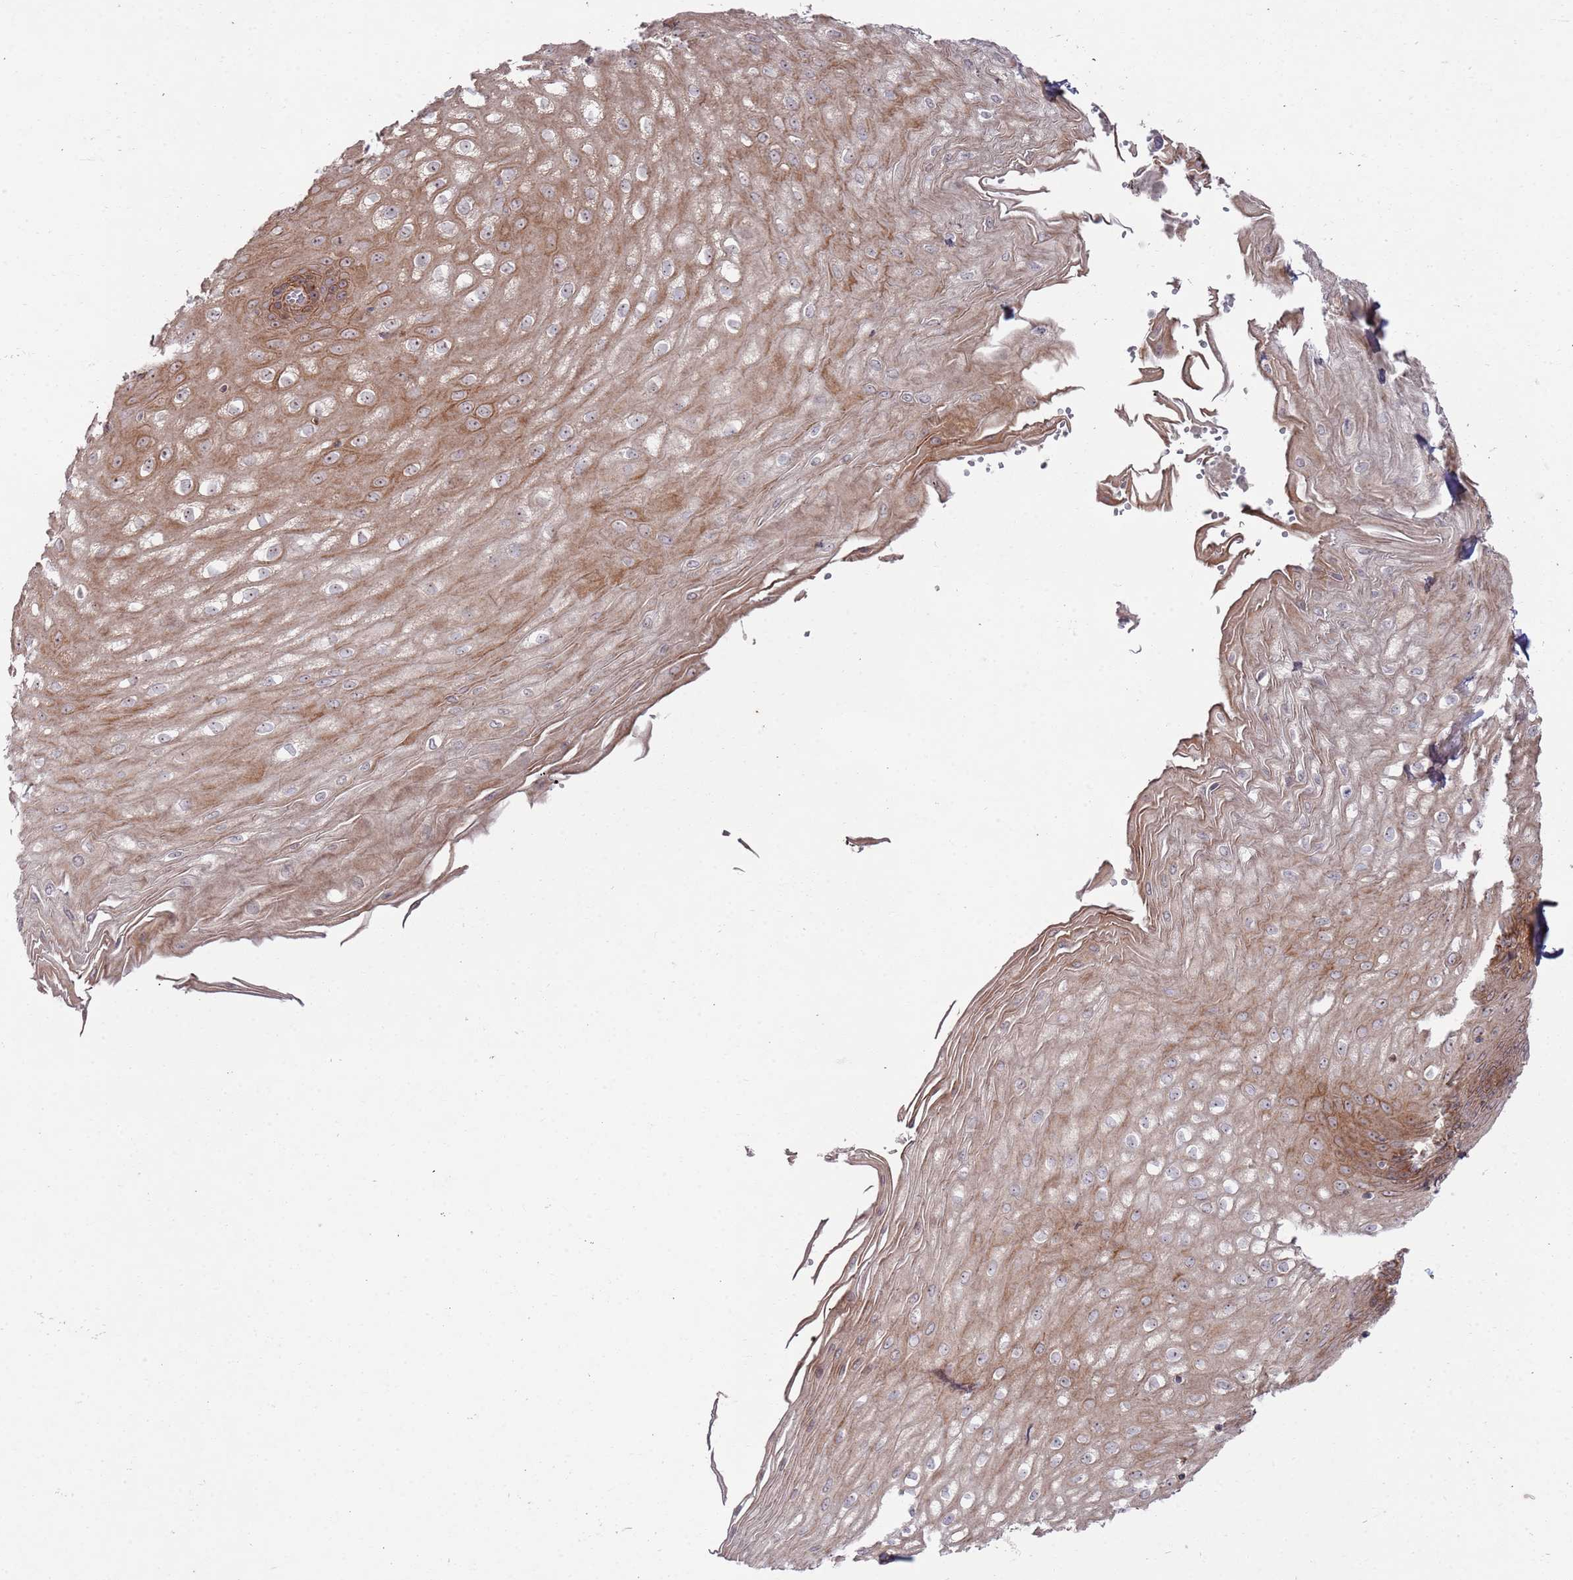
{"staining": {"intensity": "moderate", "quantity": ">75%", "location": "cytoplasmic/membranous"}, "tissue": "esophagus", "cell_type": "Squamous epithelial cells", "image_type": "normal", "snomed": [{"axis": "morphology", "description": "Normal tissue, NOS"}, {"axis": "topography", "description": "Esophagus"}], "caption": "Esophagus stained with immunohistochemistry (IHC) demonstrates moderate cytoplasmic/membranous staining in about >75% of squamous epithelial cells. (DAB (3,3'-diaminobenzidine) IHC, brown staining for protein, blue staining for nuclei).", "gene": "PHF21A", "patient": {"sex": "male", "age": 60}}